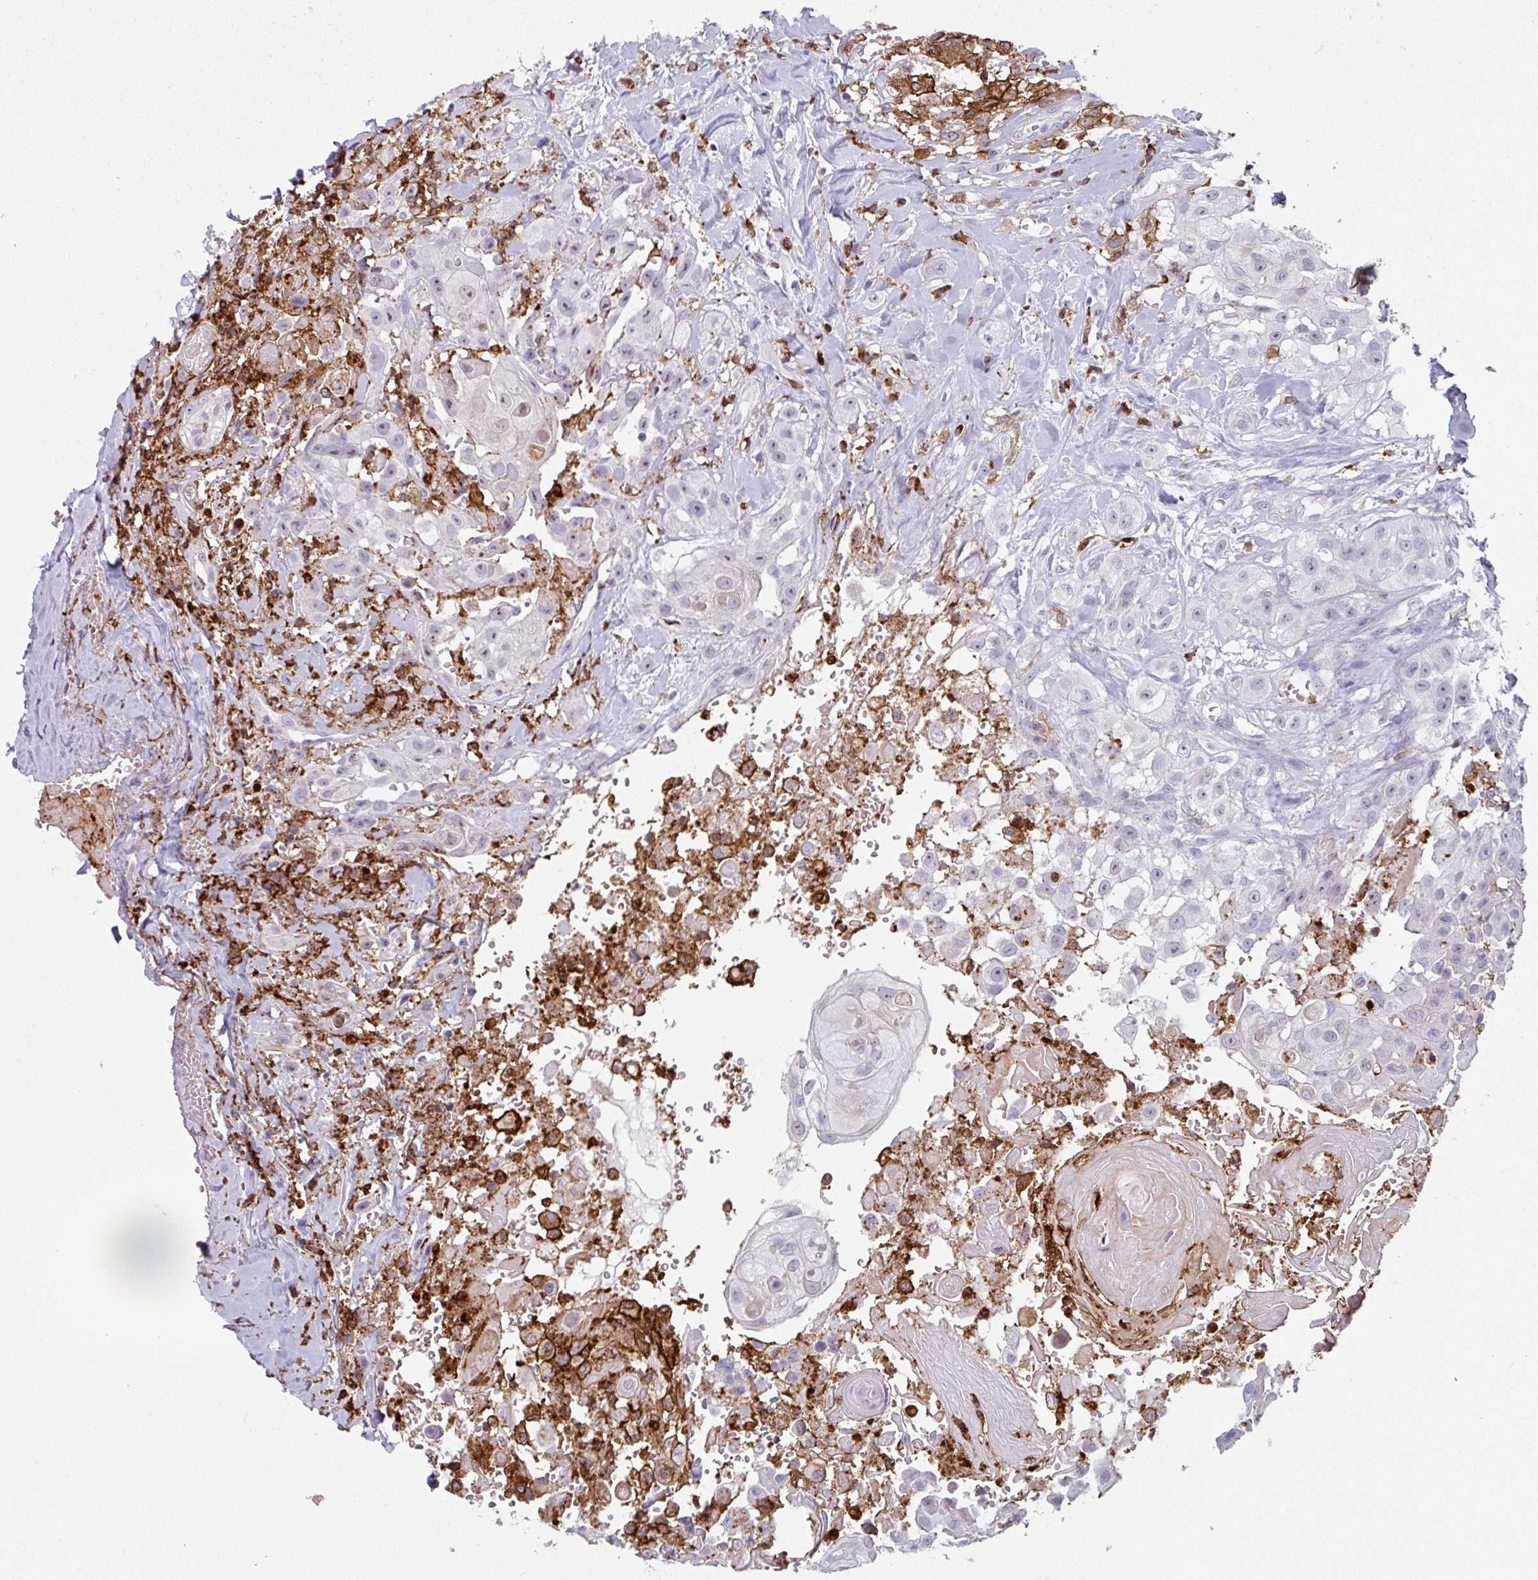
{"staining": {"intensity": "negative", "quantity": "none", "location": "none"}, "tissue": "head and neck cancer", "cell_type": "Tumor cells", "image_type": "cancer", "snomed": [{"axis": "morphology", "description": "Squamous cell carcinoma, NOS"}, {"axis": "topography", "description": "Head-Neck"}], "caption": "Immunohistochemistry histopathology image of human head and neck cancer stained for a protein (brown), which demonstrates no staining in tumor cells.", "gene": "EXOSC5", "patient": {"sex": "male", "age": 83}}